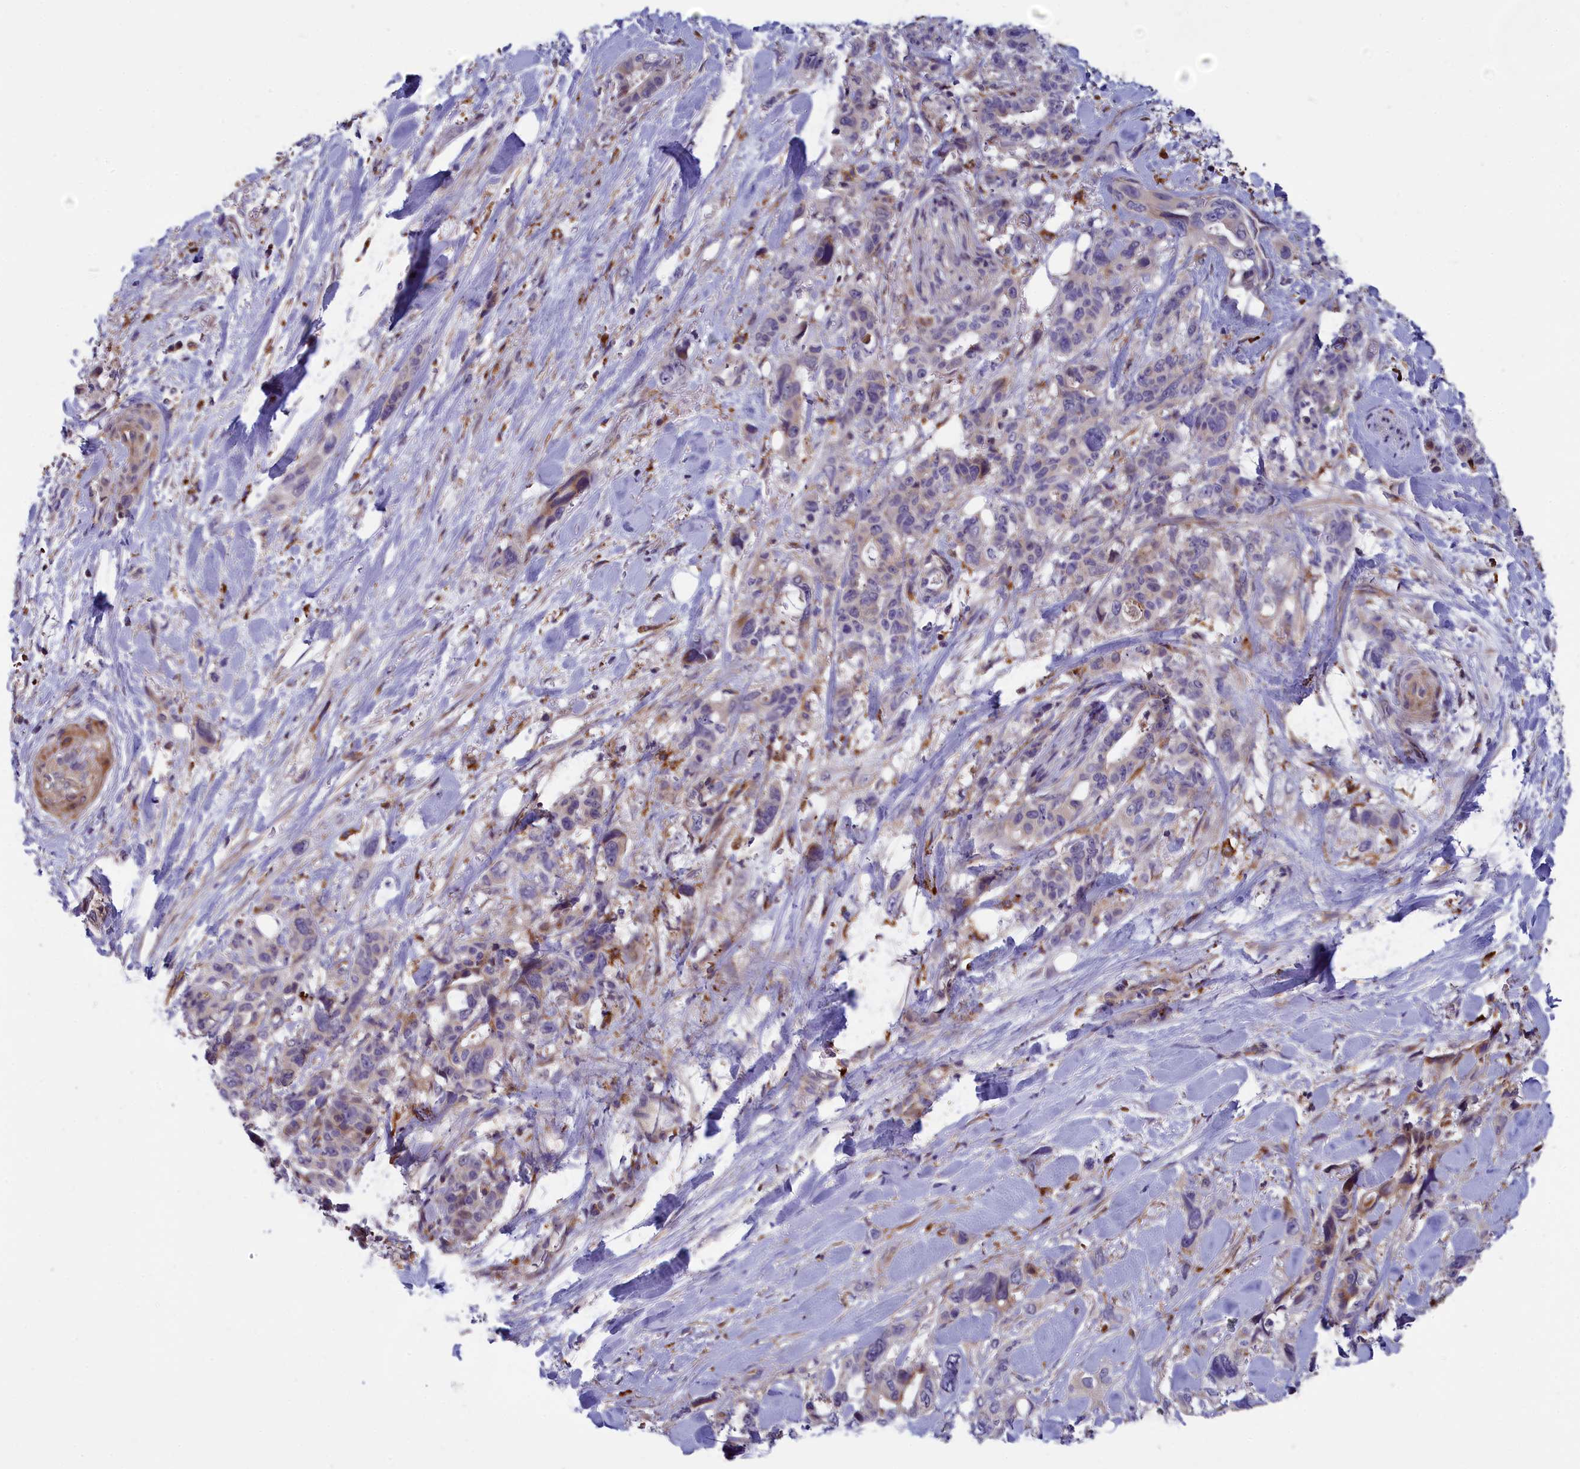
{"staining": {"intensity": "moderate", "quantity": "<25%", "location": "cytoplasmic/membranous"}, "tissue": "pancreatic cancer", "cell_type": "Tumor cells", "image_type": "cancer", "snomed": [{"axis": "morphology", "description": "Adenocarcinoma, NOS"}, {"axis": "topography", "description": "Pancreas"}], "caption": "DAB (3,3'-diaminobenzidine) immunohistochemical staining of human pancreatic adenocarcinoma shows moderate cytoplasmic/membranous protein expression in approximately <25% of tumor cells.", "gene": "BLTP2", "patient": {"sex": "male", "age": 46}}